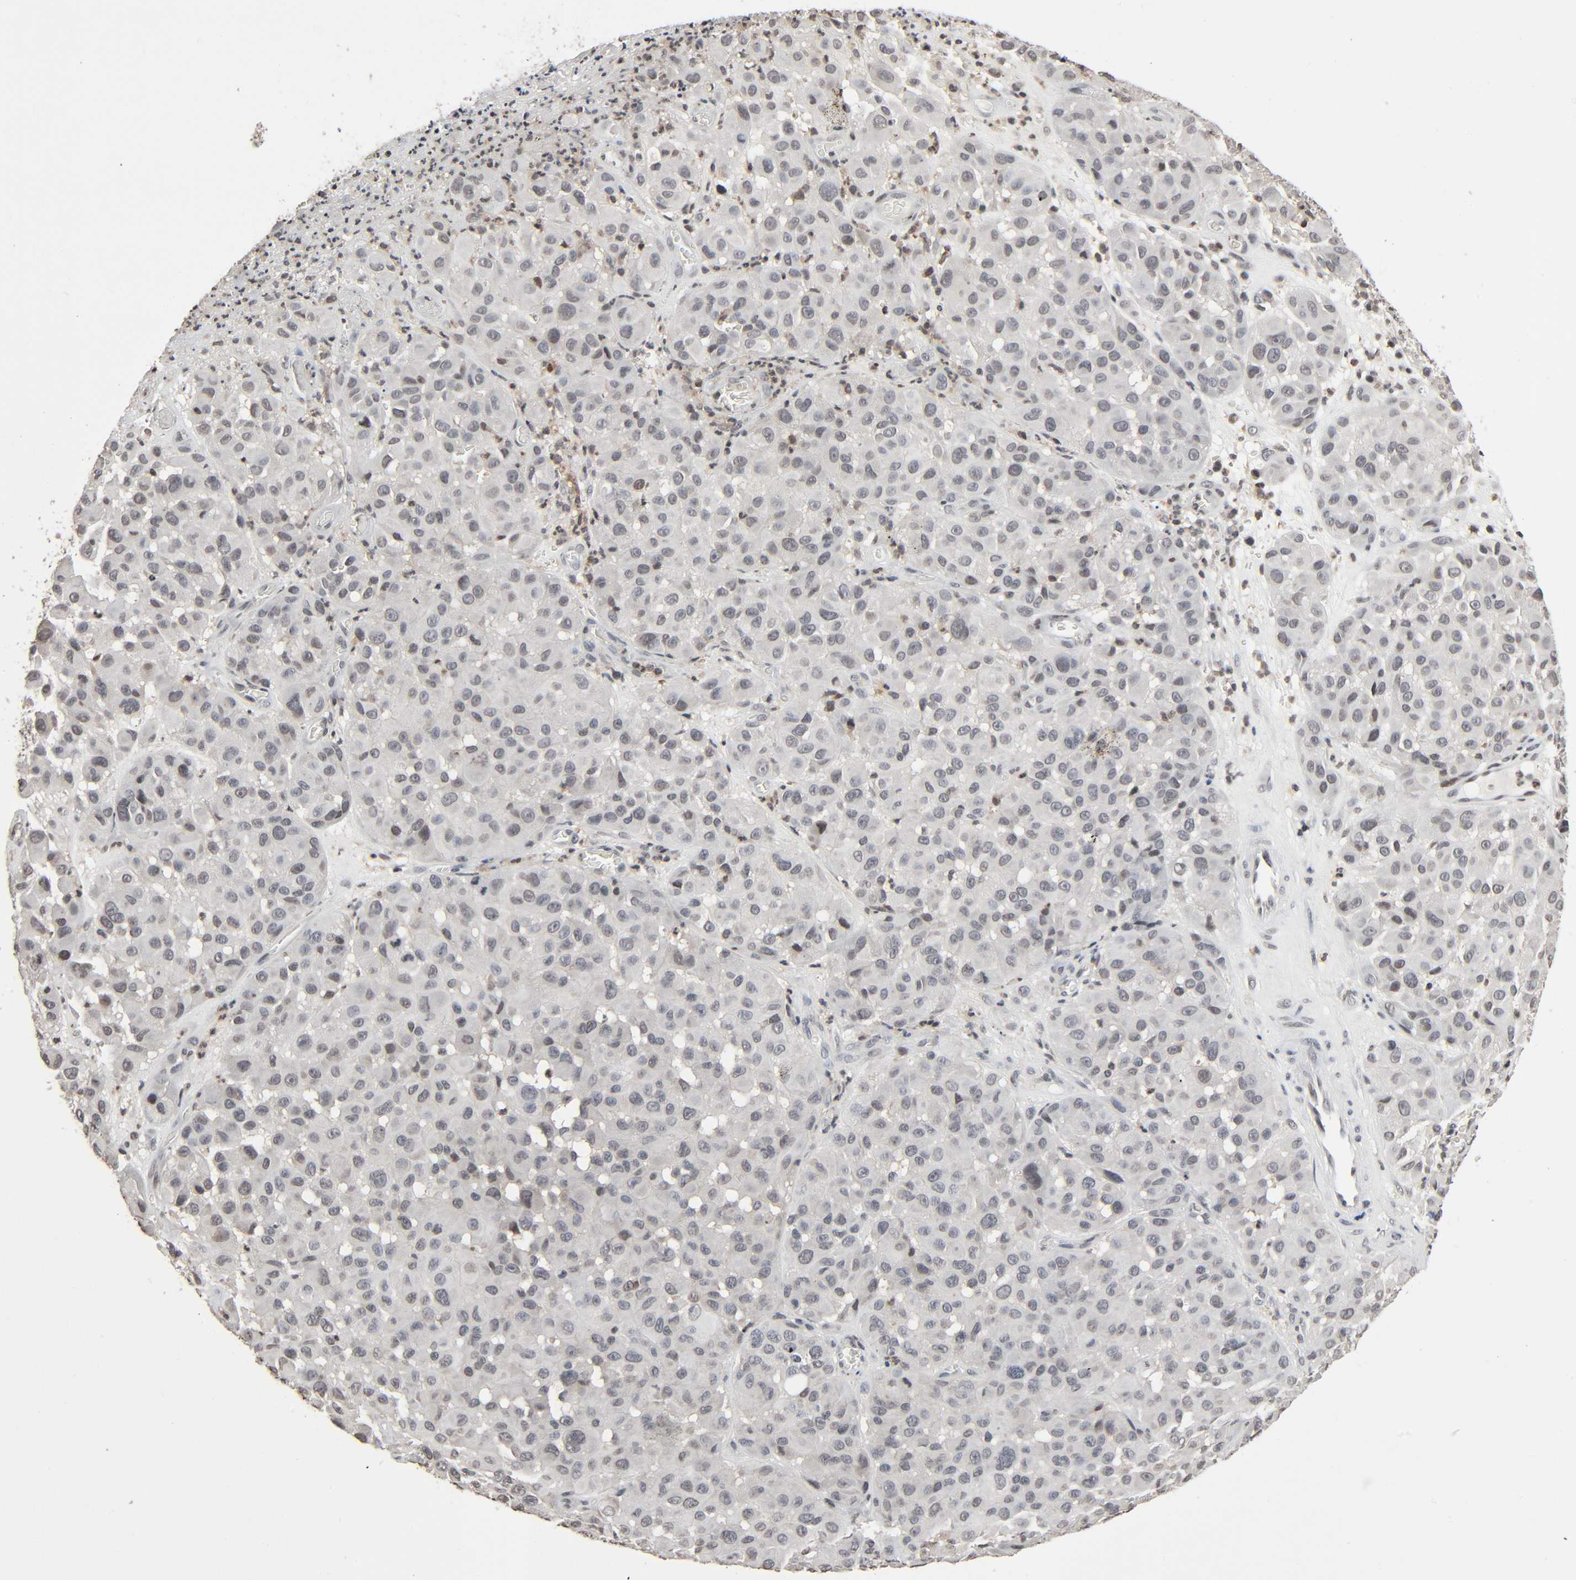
{"staining": {"intensity": "negative", "quantity": "none", "location": "none"}, "tissue": "melanoma", "cell_type": "Tumor cells", "image_type": "cancer", "snomed": [{"axis": "morphology", "description": "Malignant melanoma, NOS"}, {"axis": "topography", "description": "Skin"}], "caption": "Immunohistochemistry (IHC) micrograph of neoplastic tissue: human melanoma stained with DAB (3,3'-diaminobenzidine) exhibits no significant protein staining in tumor cells. The staining was performed using DAB (3,3'-diaminobenzidine) to visualize the protein expression in brown, while the nuclei were stained in blue with hematoxylin (Magnification: 20x).", "gene": "STK4", "patient": {"sex": "female", "age": 21}}